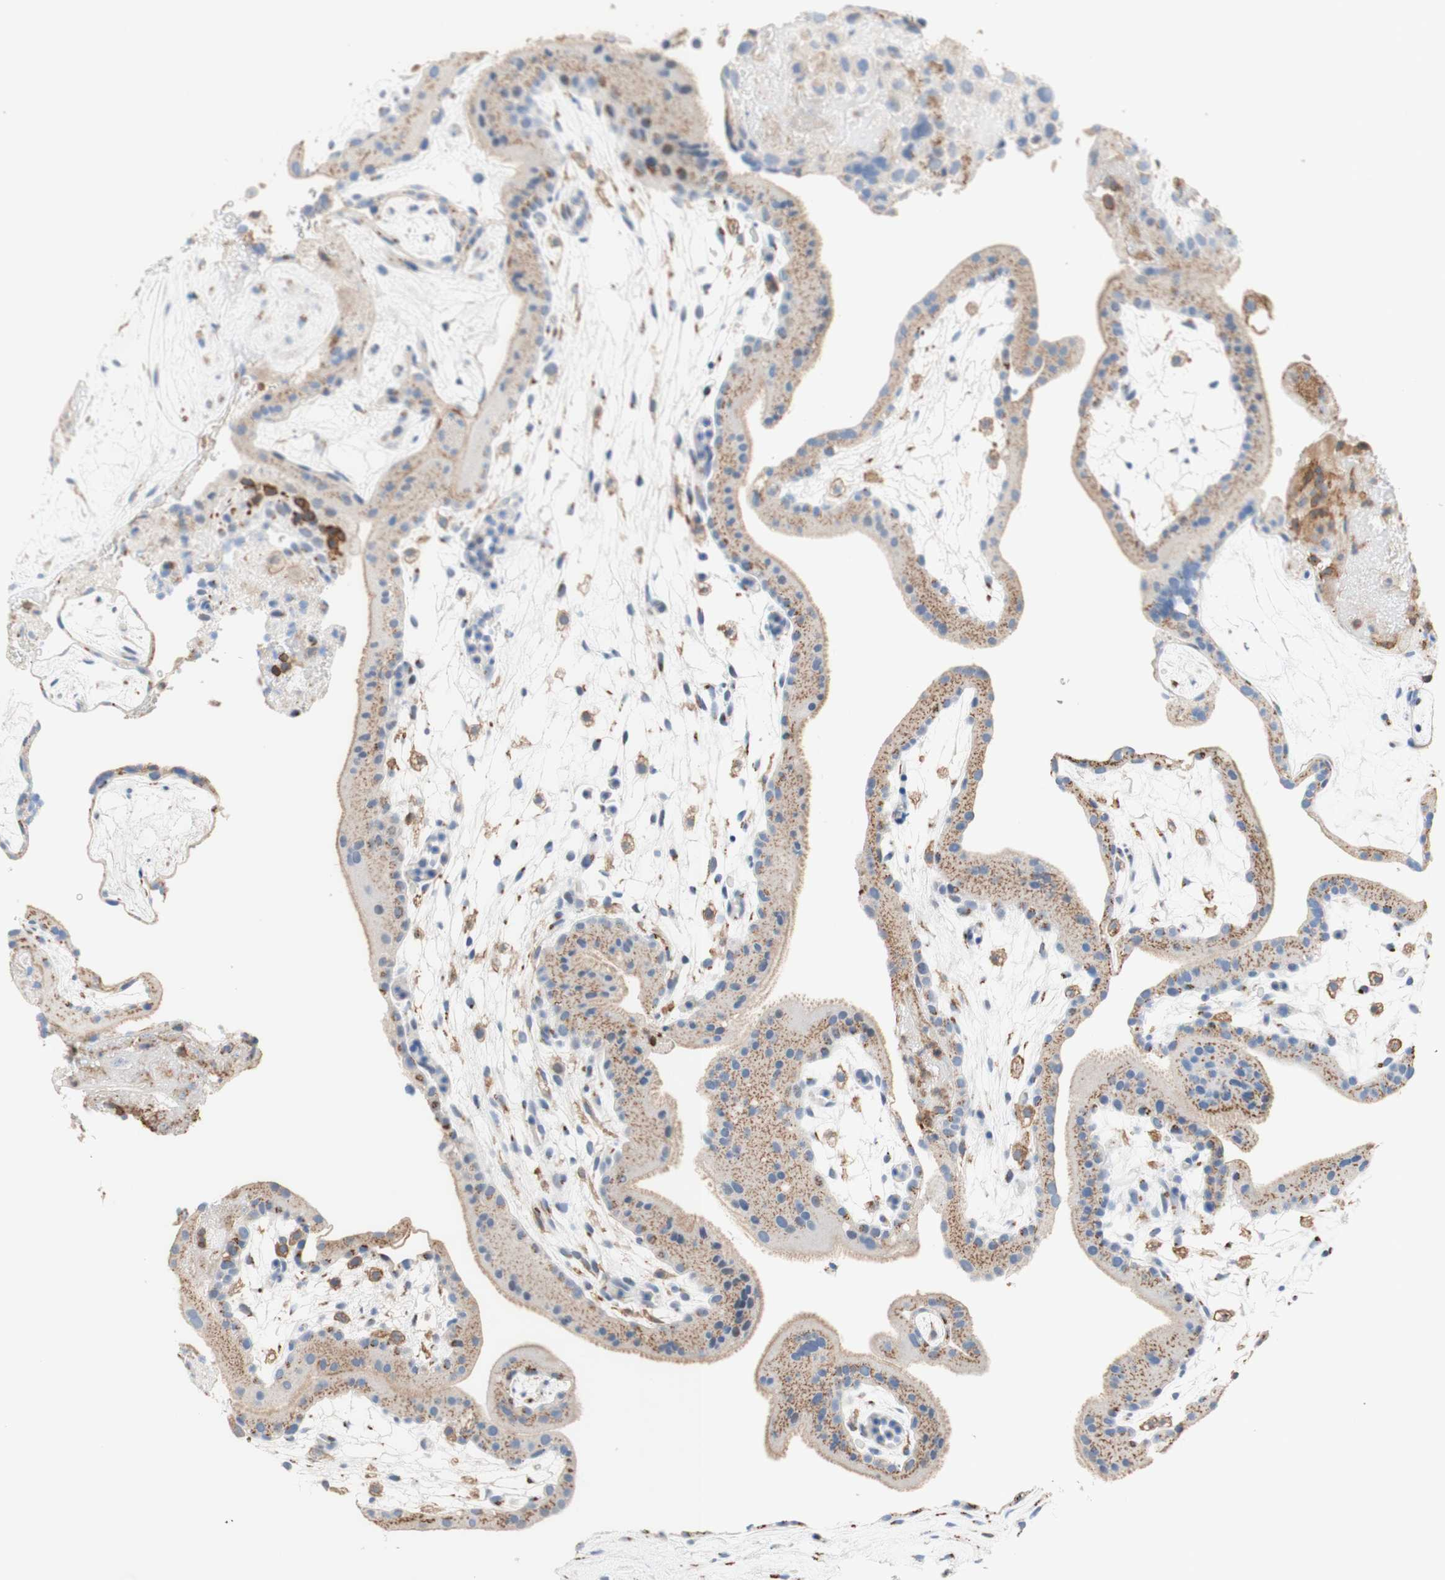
{"staining": {"intensity": "negative", "quantity": "none", "location": "none"}, "tissue": "placenta", "cell_type": "Decidual cells", "image_type": "normal", "snomed": [{"axis": "morphology", "description": "Normal tissue, NOS"}, {"axis": "topography", "description": "Placenta"}], "caption": "High power microscopy image of an immunohistochemistry (IHC) histopathology image of benign placenta, revealing no significant positivity in decidual cells.", "gene": "SPINK6", "patient": {"sex": "female", "age": 19}}